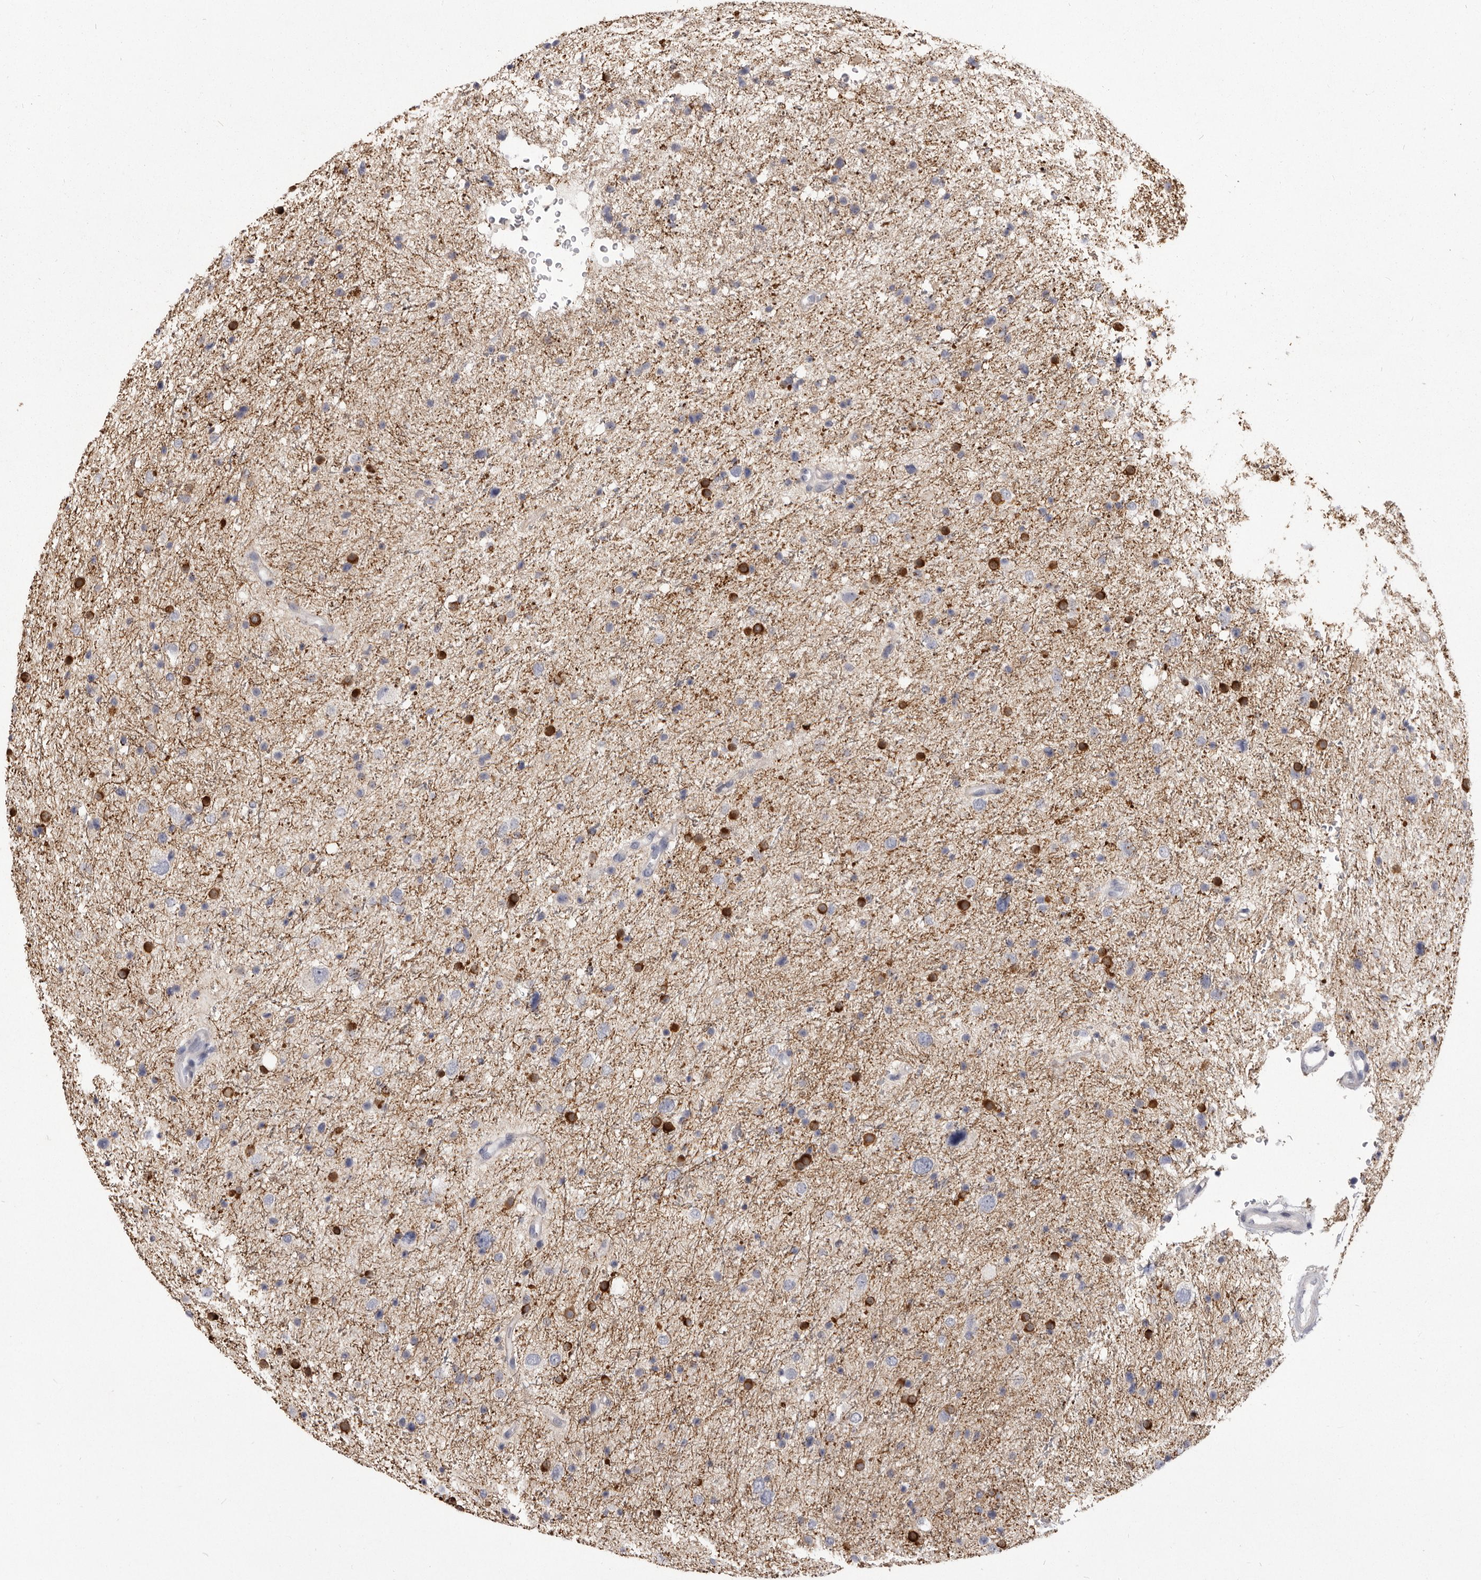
{"staining": {"intensity": "negative", "quantity": "none", "location": "none"}, "tissue": "glioma", "cell_type": "Tumor cells", "image_type": "cancer", "snomed": [{"axis": "morphology", "description": "Glioma, malignant, Low grade"}, {"axis": "topography", "description": "Brain"}], "caption": "Protein analysis of glioma shows no significant staining in tumor cells.", "gene": "VPS45", "patient": {"sex": "female", "age": 37}}